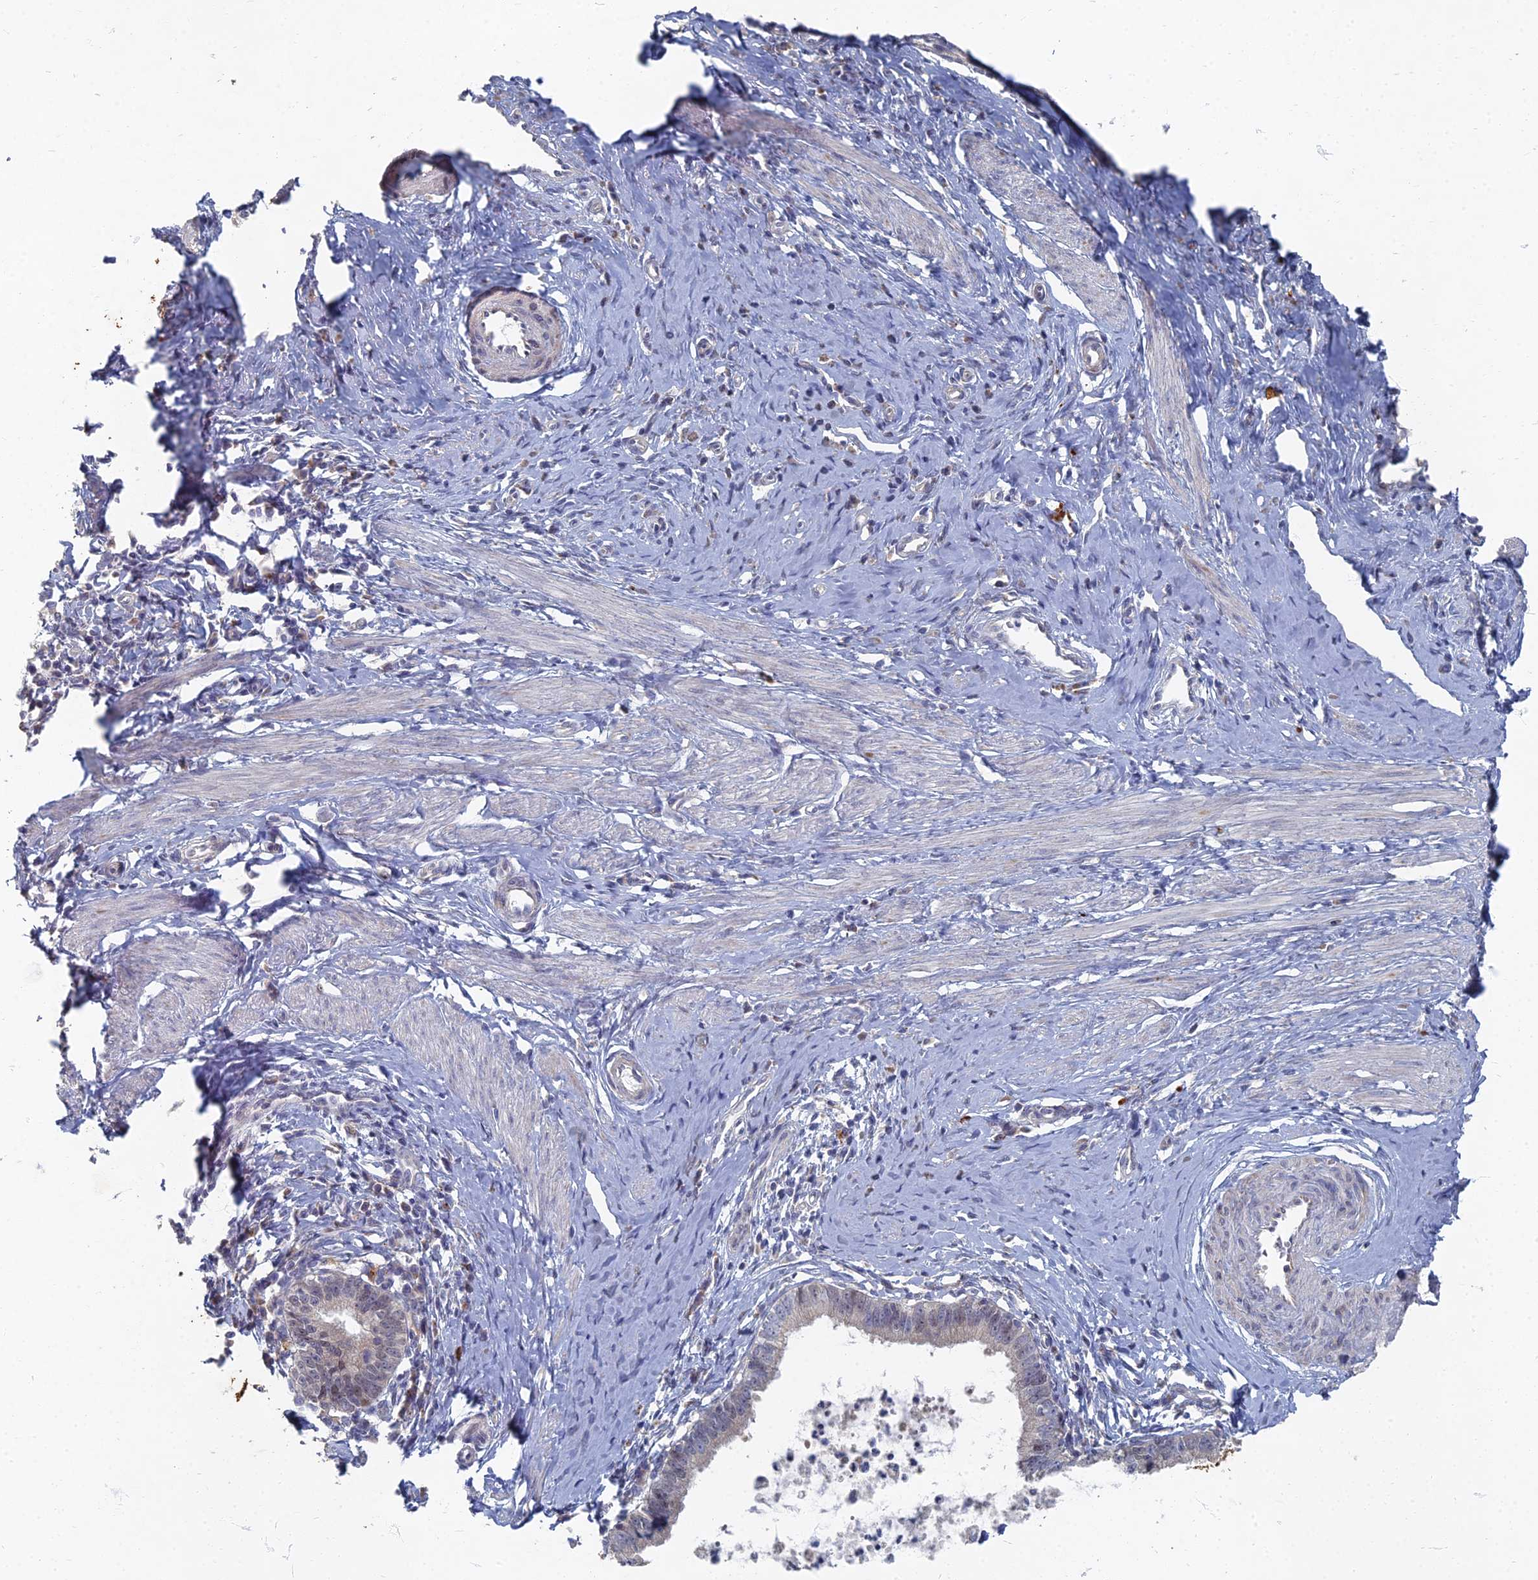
{"staining": {"intensity": "weak", "quantity": "<25%", "location": "nuclear"}, "tissue": "cervical cancer", "cell_type": "Tumor cells", "image_type": "cancer", "snomed": [{"axis": "morphology", "description": "Adenocarcinoma, NOS"}, {"axis": "topography", "description": "Cervix"}], "caption": "Immunohistochemistry micrograph of adenocarcinoma (cervical) stained for a protein (brown), which displays no staining in tumor cells.", "gene": "TMEM128", "patient": {"sex": "female", "age": 36}}